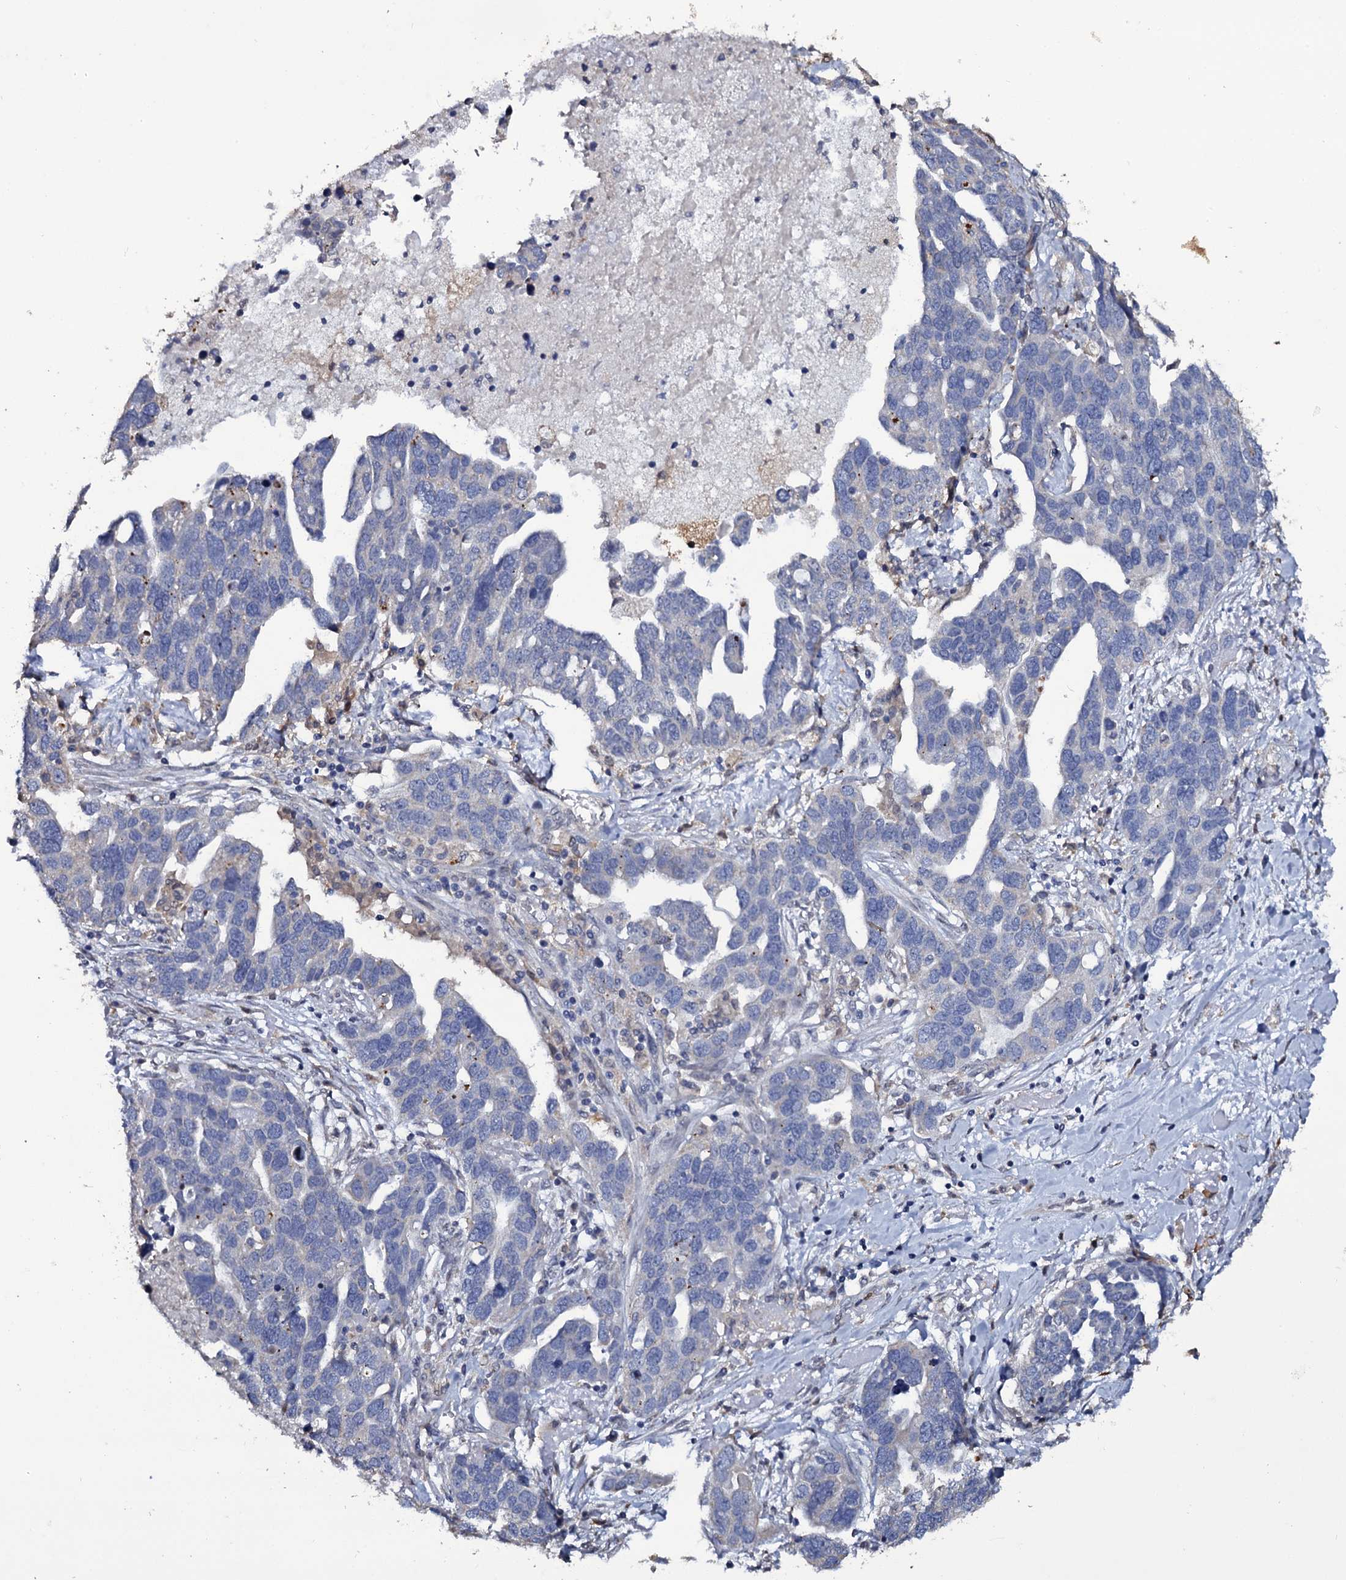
{"staining": {"intensity": "negative", "quantity": "none", "location": "none"}, "tissue": "ovarian cancer", "cell_type": "Tumor cells", "image_type": "cancer", "snomed": [{"axis": "morphology", "description": "Cystadenocarcinoma, serous, NOS"}, {"axis": "topography", "description": "Ovary"}], "caption": "Tumor cells show no significant staining in ovarian cancer. (DAB (3,3'-diaminobenzidine) IHC, high magnification).", "gene": "CRYL1", "patient": {"sex": "female", "age": 54}}